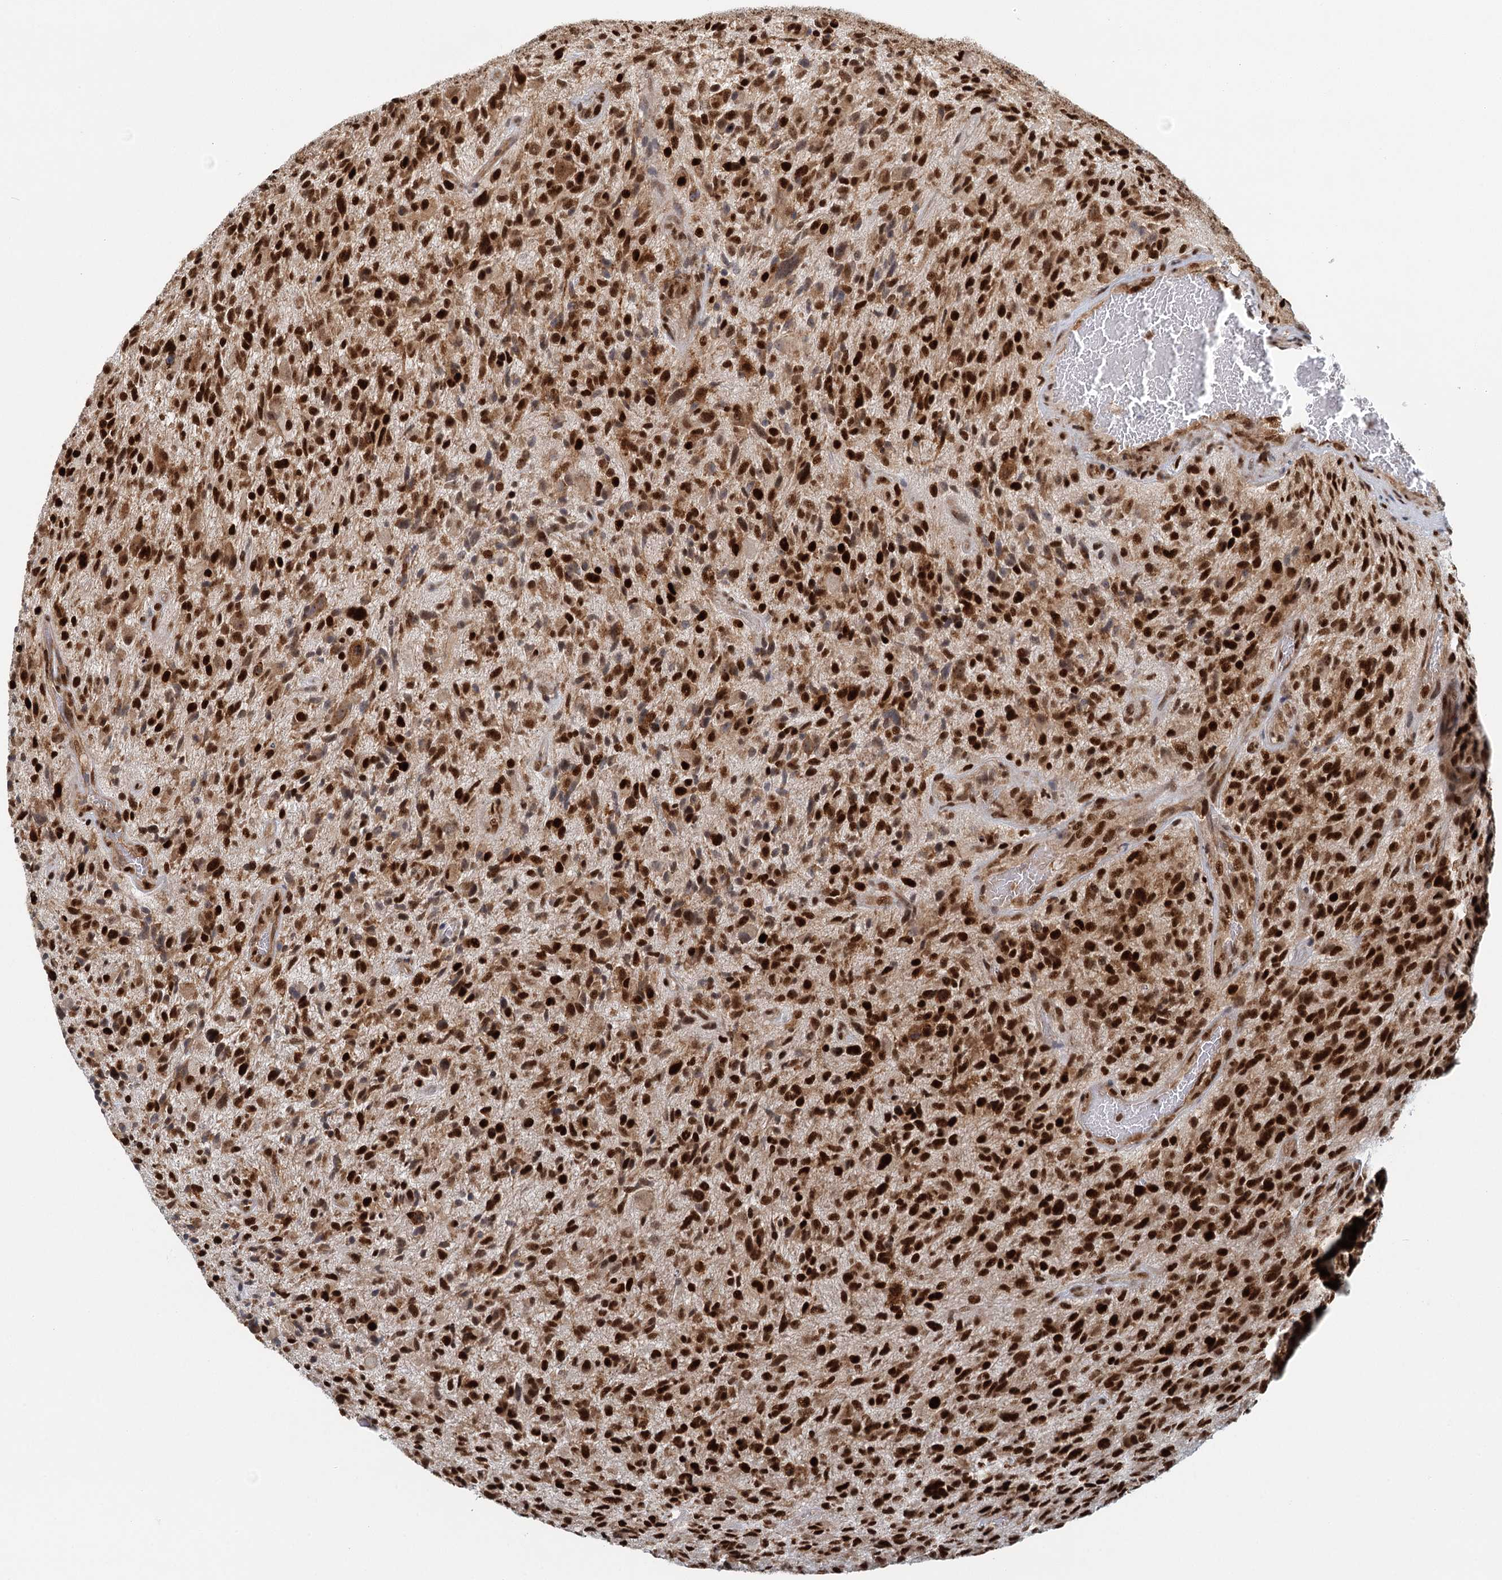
{"staining": {"intensity": "strong", "quantity": ">75%", "location": "nuclear"}, "tissue": "glioma", "cell_type": "Tumor cells", "image_type": "cancer", "snomed": [{"axis": "morphology", "description": "Glioma, malignant, High grade"}, {"axis": "topography", "description": "Brain"}], "caption": "Immunohistochemical staining of malignant glioma (high-grade) shows high levels of strong nuclear protein expression in approximately >75% of tumor cells.", "gene": "GPATCH11", "patient": {"sex": "male", "age": 47}}